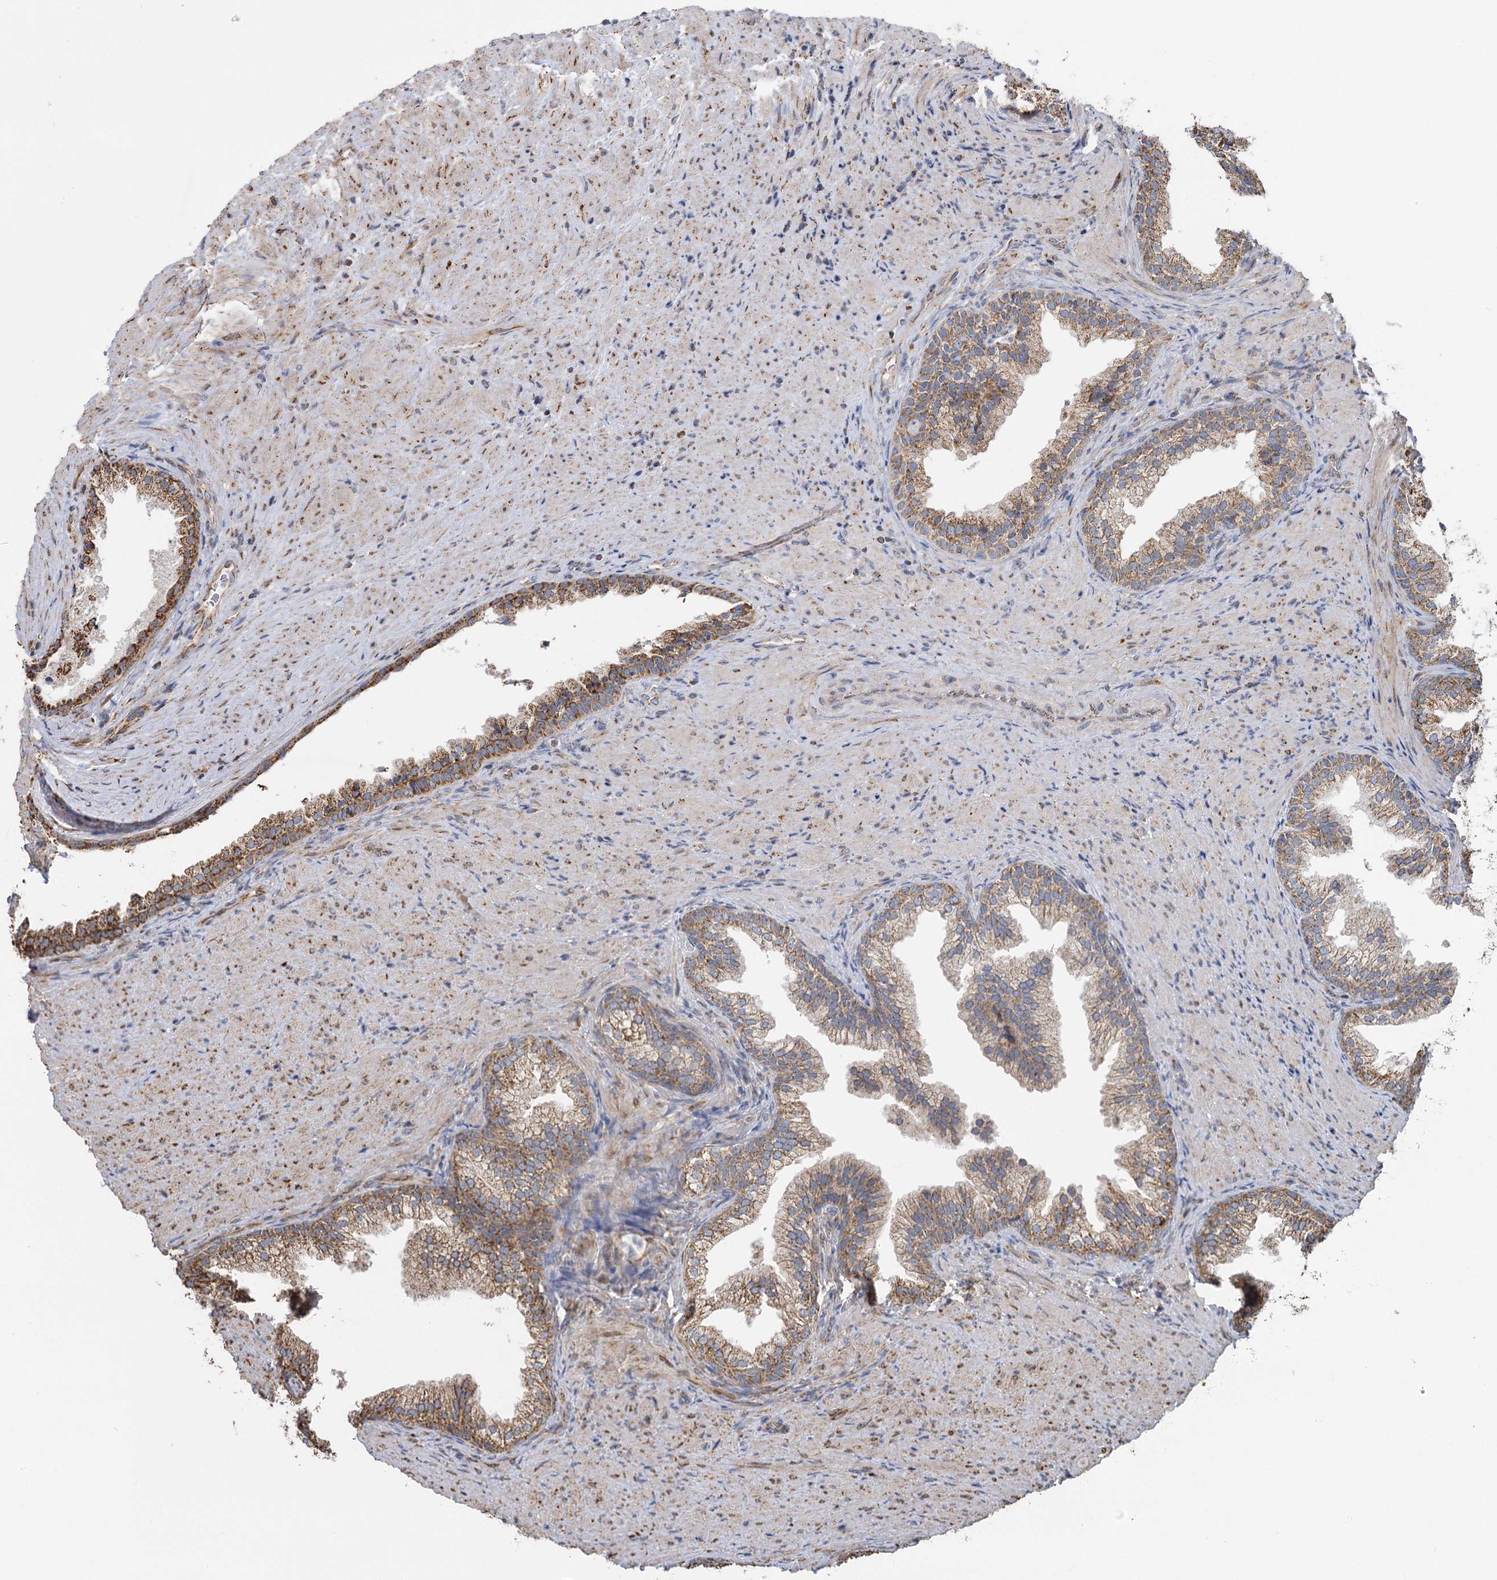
{"staining": {"intensity": "moderate", "quantity": ">75%", "location": "cytoplasmic/membranous"}, "tissue": "prostate", "cell_type": "Glandular cells", "image_type": "normal", "snomed": [{"axis": "morphology", "description": "Normal tissue, NOS"}, {"axis": "topography", "description": "Prostate"}], "caption": "Protein staining of benign prostate shows moderate cytoplasmic/membranous expression in approximately >75% of glandular cells. (Stains: DAB in brown, nuclei in blue, Microscopy: brightfield microscopy at high magnification).", "gene": "IL11RA", "patient": {"sex": "male", "age": 76}}